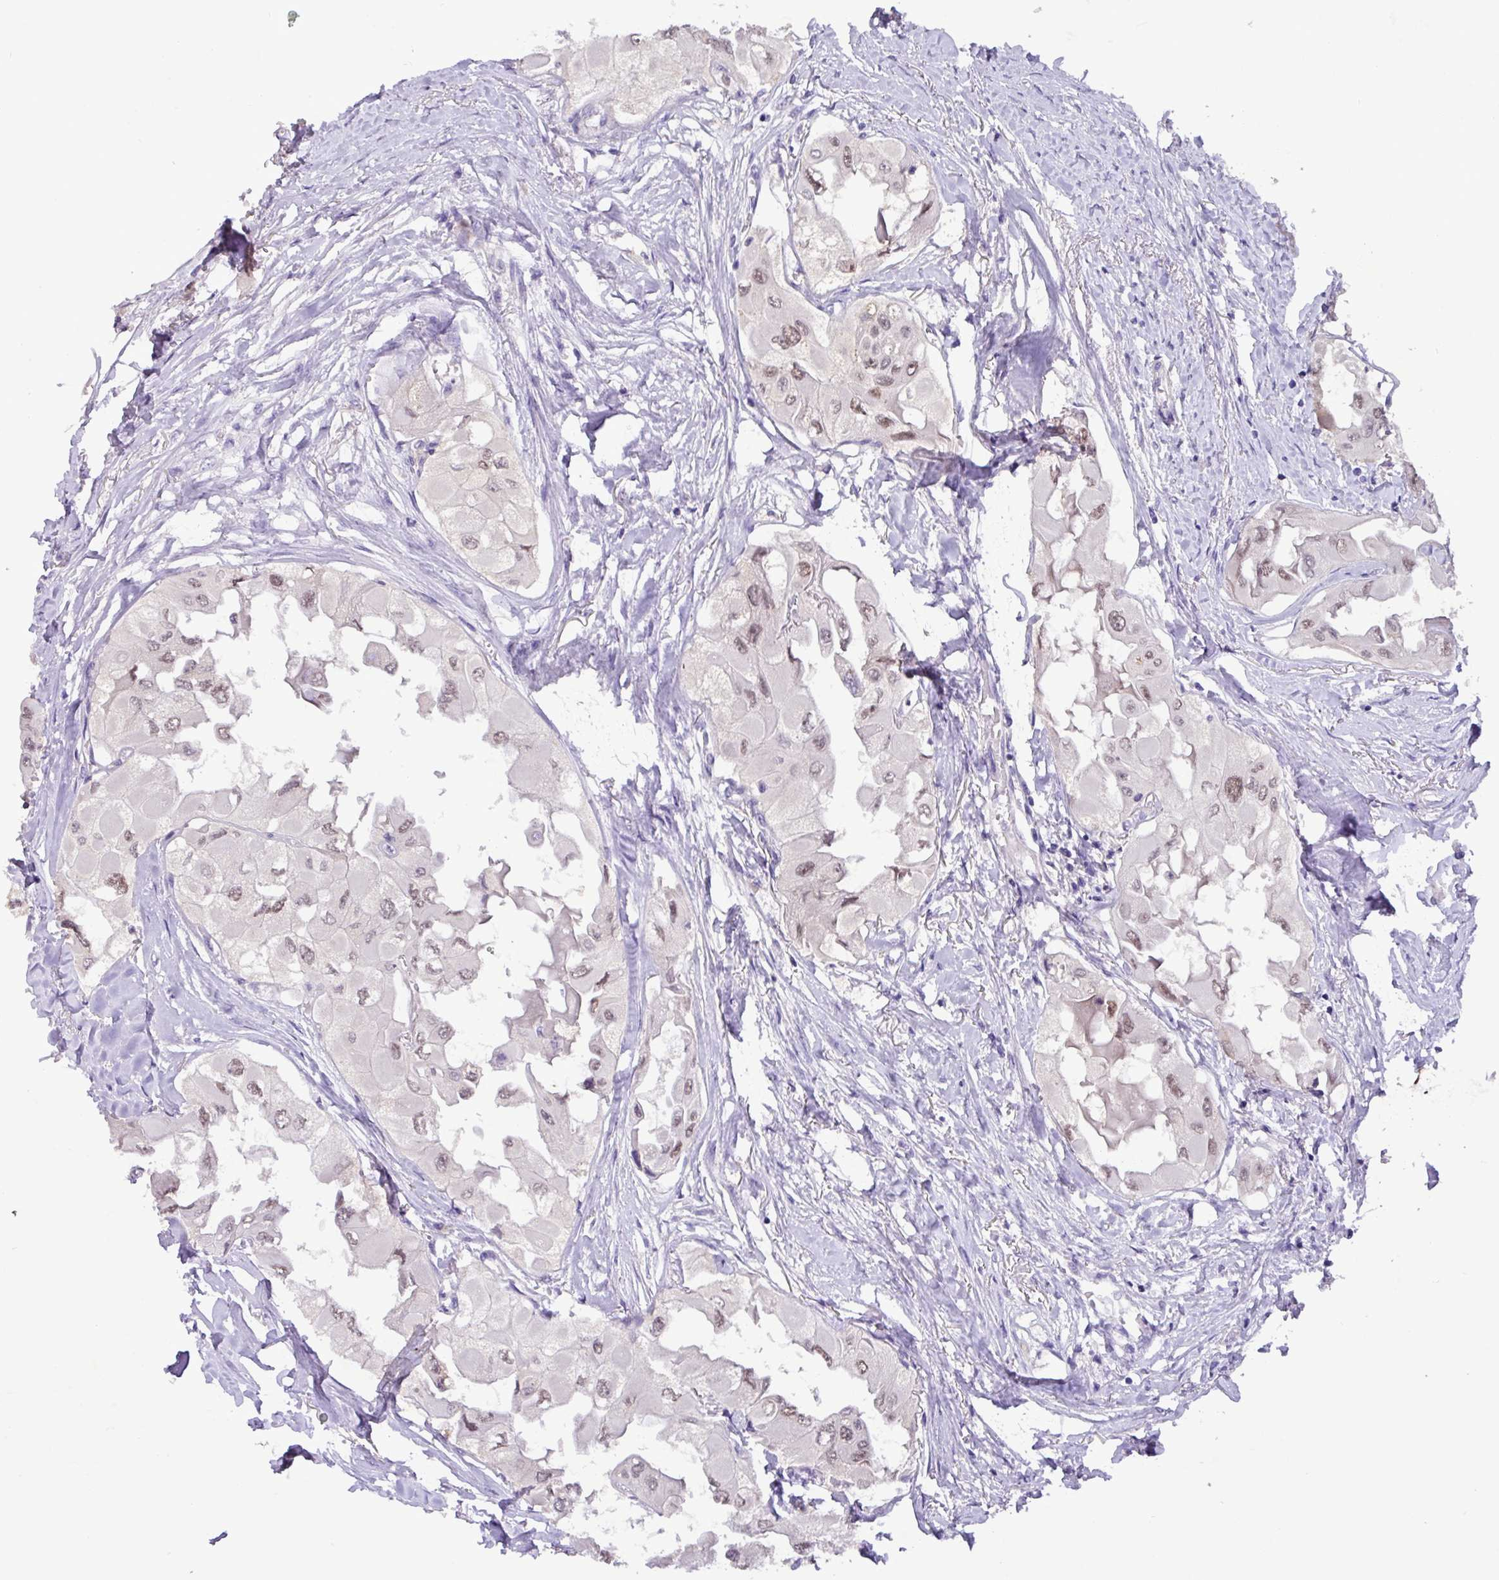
{"staining": {"intensity": "weak", "quantity": "25%-75%", "location": "nuclear"}, "tissue": "thyroid cancer", "cell_type": "Tumor cells", "image_type": "cancer", "snomed": [{"axis": "morphology", "description": "Normal tissue, NOS"}, {"axis": "morphology", "description": "Papillary adenocarcinoma, NOS"}, {"axis": "topography", "description": "Thyroid gland"}], "caption": "Weak nuclear positivity for a protein is seen in approximately 25%-75% of tumor cells of thyroid cancer using immunohistochemistry (IHC).", "gene": "PAX8", "patient": {"sex": "female", "age": 59}}